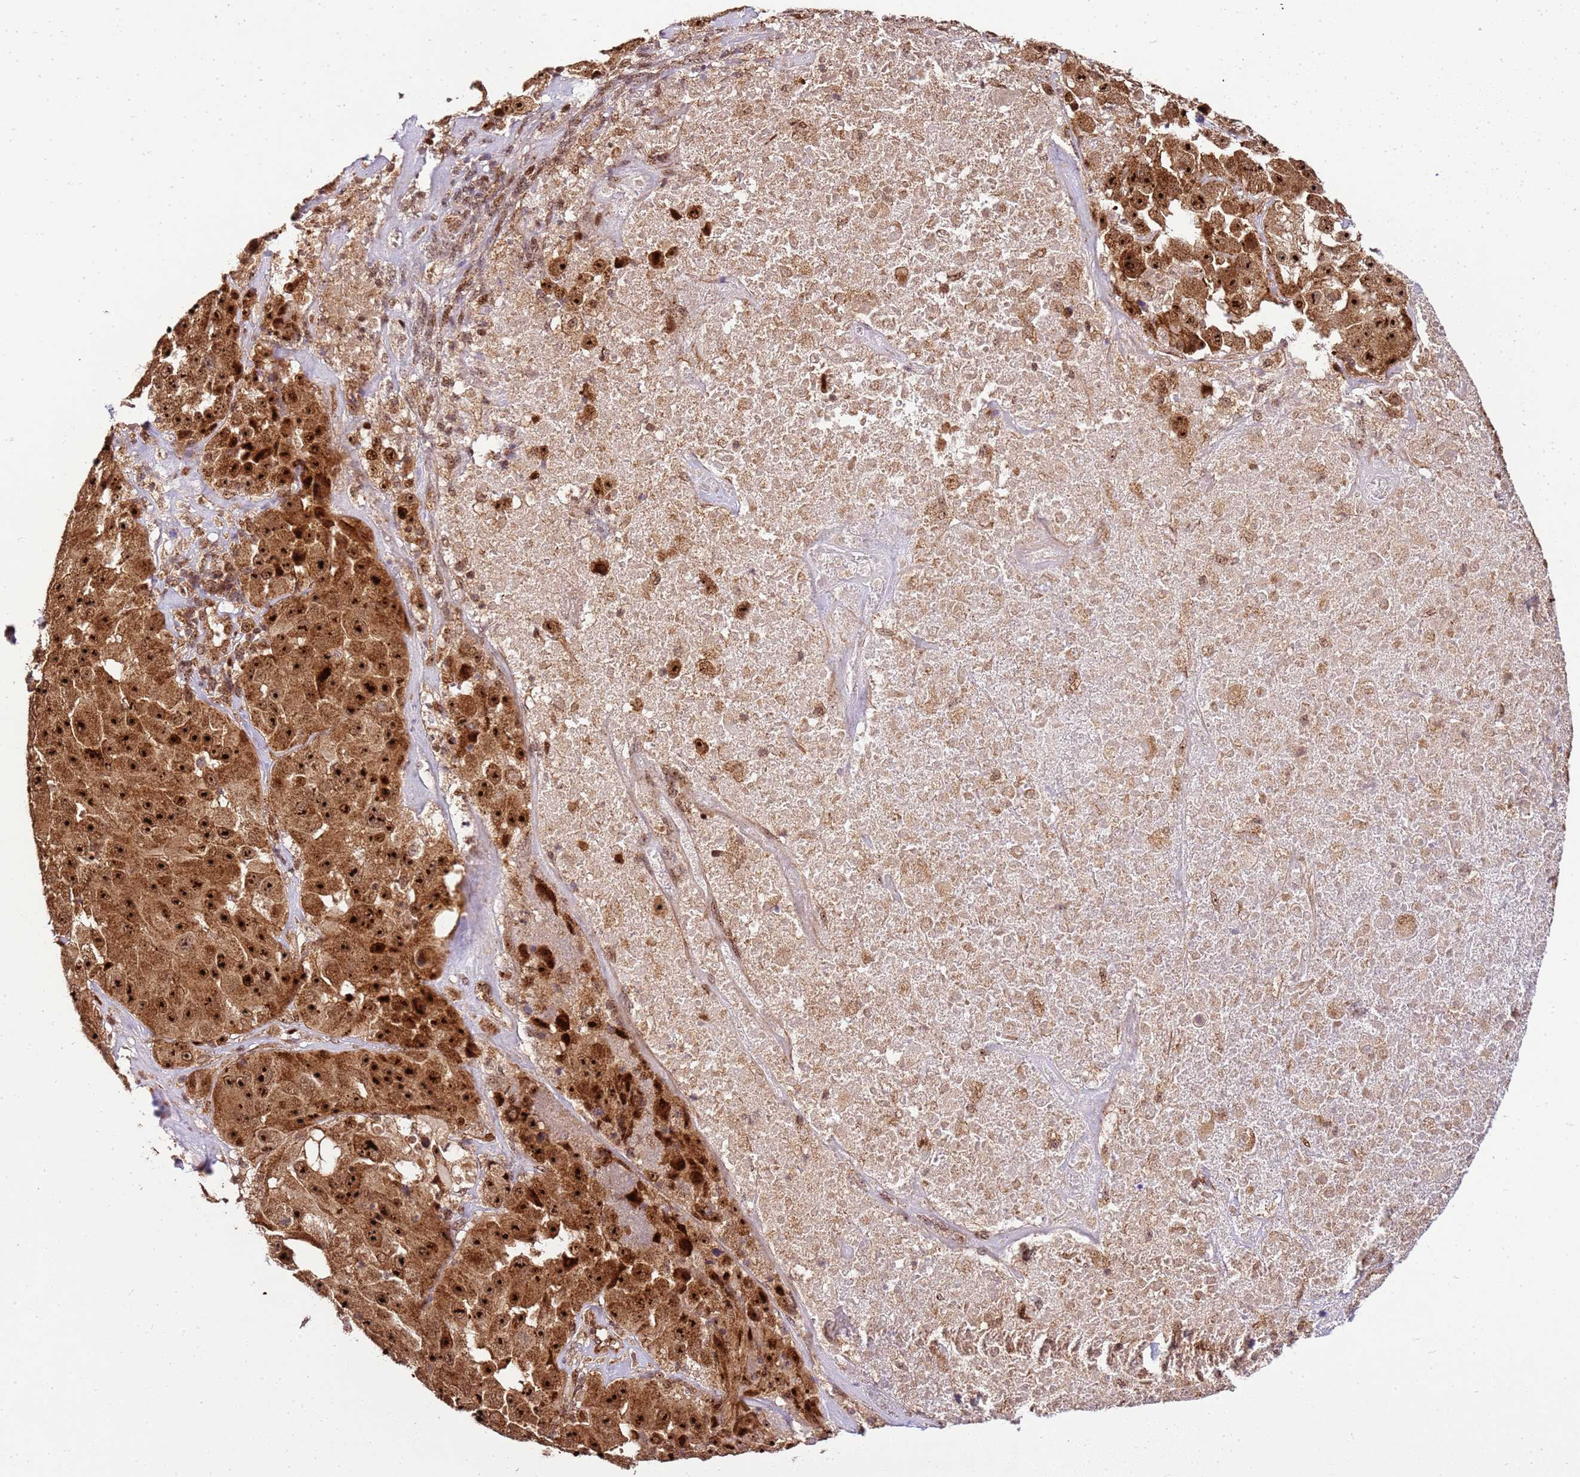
{"staining": {"intensity": "strong", "quantity": ">75%", "location": "cytoplasmic/membranous,nuclear"}, "tissue": "melanoma", "cell_type": "Tumor cells", "image_type": "cancer", "snomed": [{"axis": "morphology", "description": "Malignant melanoma, Metastatic site"}, {"axis": "topography", "description": "Lymph node"}], "caption": "Immunohistochemical staining of human malignant melanoma (metastatic site) exhibits high levels of strong cytoplasmic/membranous and nuclear protein positivity in approximately >75% of tumor cells.", "gene": "PEX14", "patient": {"sex": "male", "age": 62}}